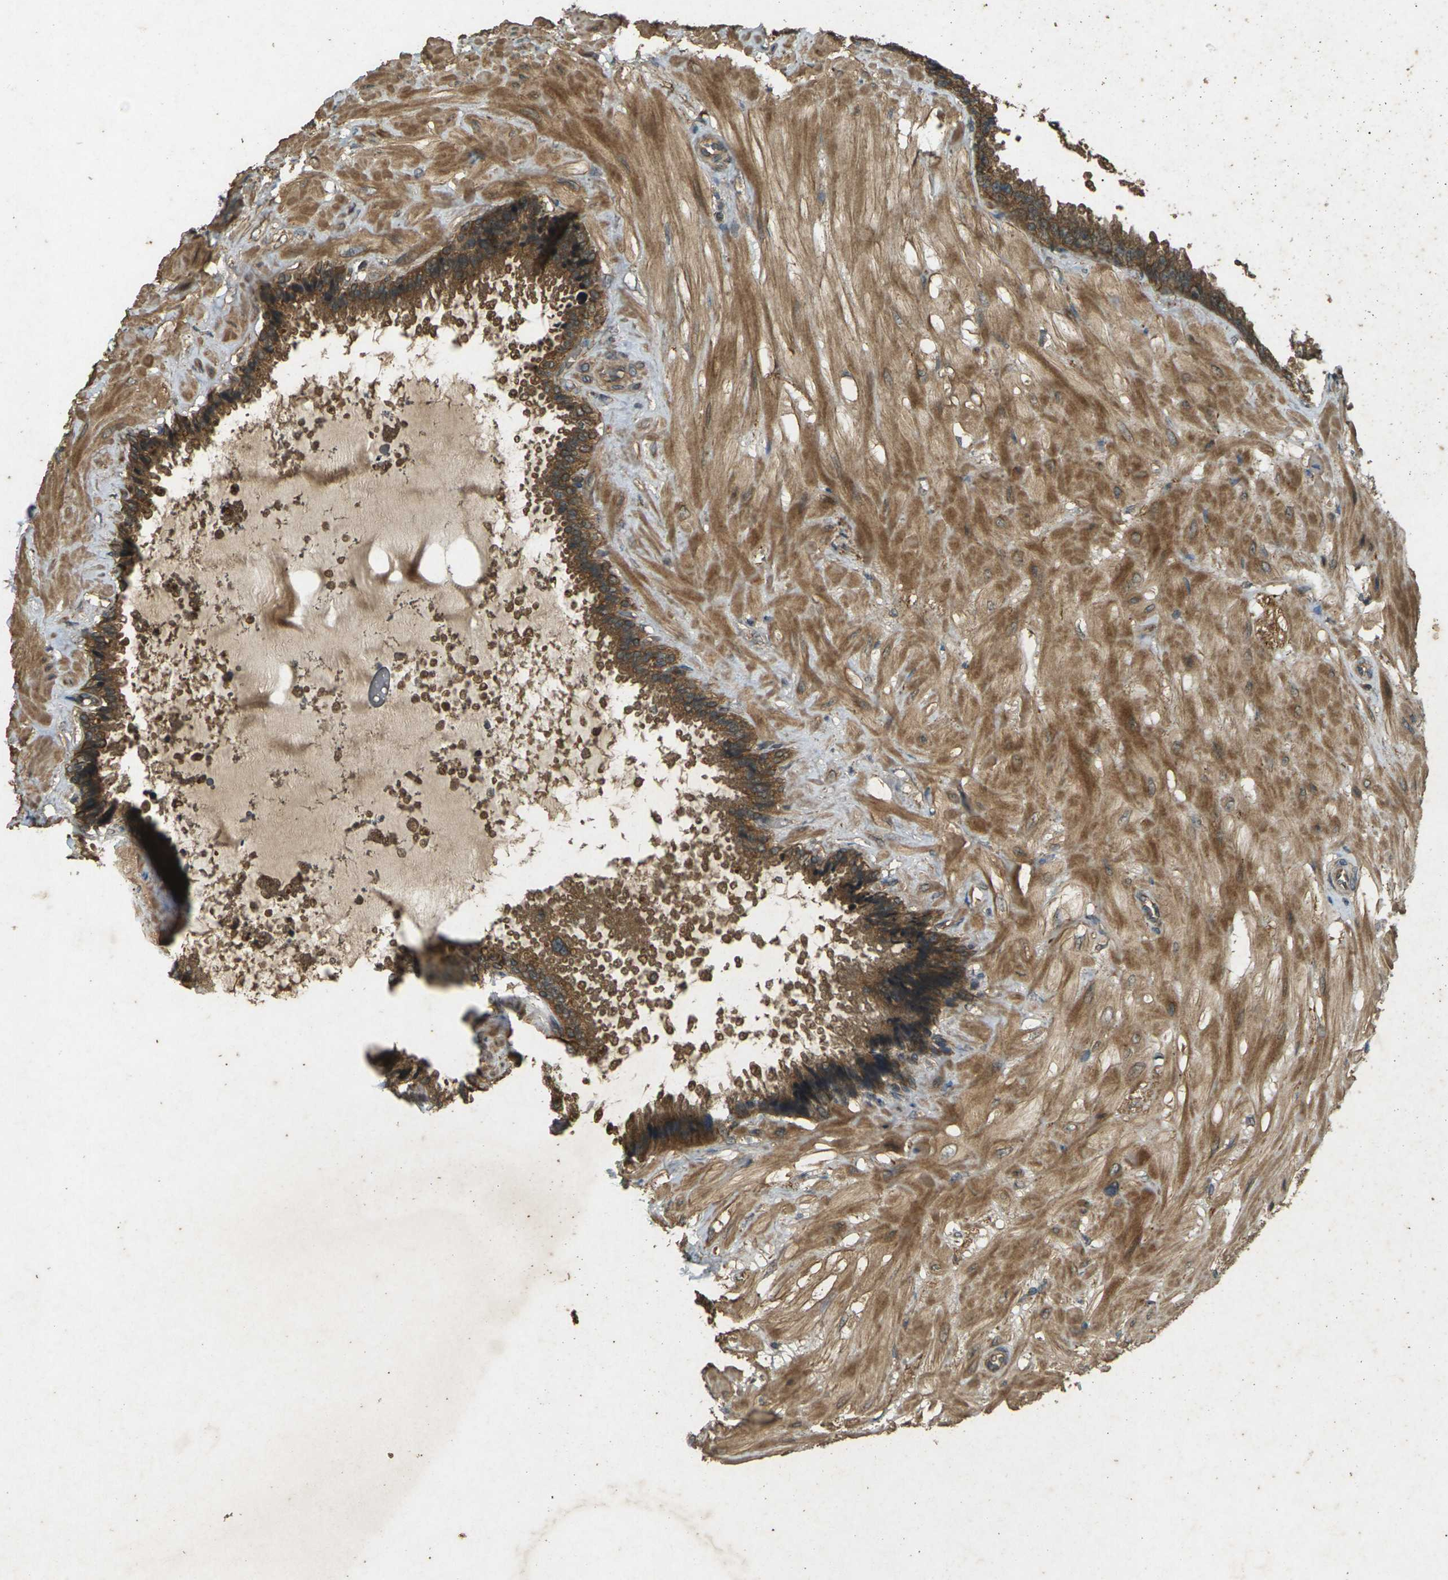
{"staining": {"intensity": "strong", "quantity": ">75%", "location": "cytoplasmic/membranous"}, "tissue": "seminal vesicle", "cell_type": "Glandular cells", "image_type": "normal", "snomed": [{"axis": "morphology", "description": "Normal tissue, NOS"}, {"axis": "topography", "description": "Seminal veicle"}], "caption": "Protein staining displays strong cytoplasmic/membranous expression in approximately >75% of glandular cells in benign seminal vesicle. (DAB IHC, brown staining for protein, blue staining for nuclei).", "gene": "TAP1", "patient": {"sex": "male", "age": 46}}